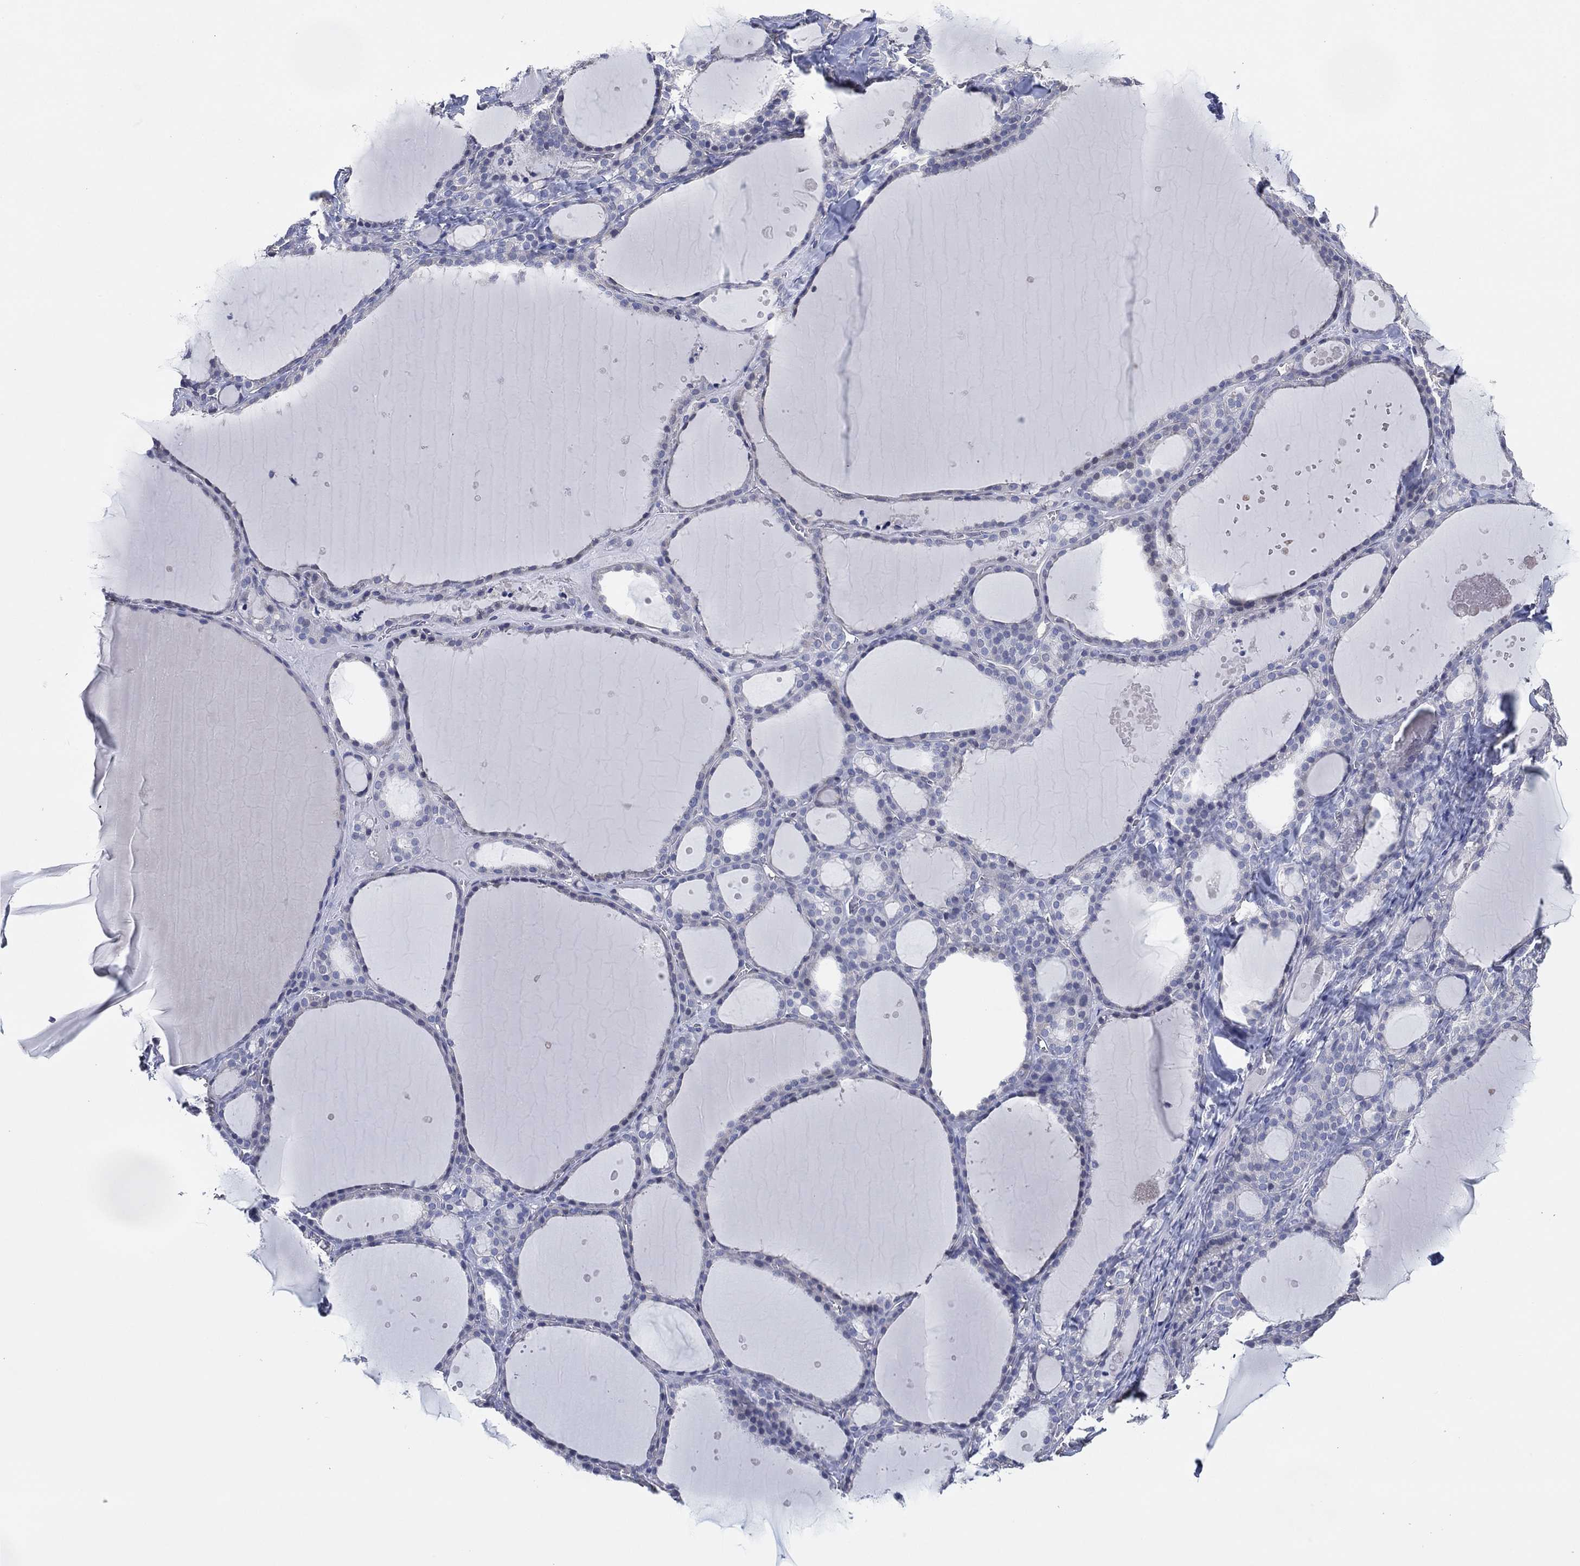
{"staining": {"intensity": "negative", "quantity": "none", "location": "none"}, "tissue": "thyroid gland", "cell_type": "Glandular cells", "image_type": "normal", "snomed": [{"axis": "morphology", "description": "Normal tissue, NOS"}, {"axis": "topography", "description": "Thyroid gland"}], "caption": "Immunohistochemistry image of unremarkable thyroid gland stained for a protein (brown), which shows no positivity in glandular cells. The staining was performed using DAB to visualize the protein expression in brown, while the nuclei were stained in blue with hematoxylin (Magnification: 20x).", "gene": "CFTR", "patient": {"sex": "male", "age": 68}}